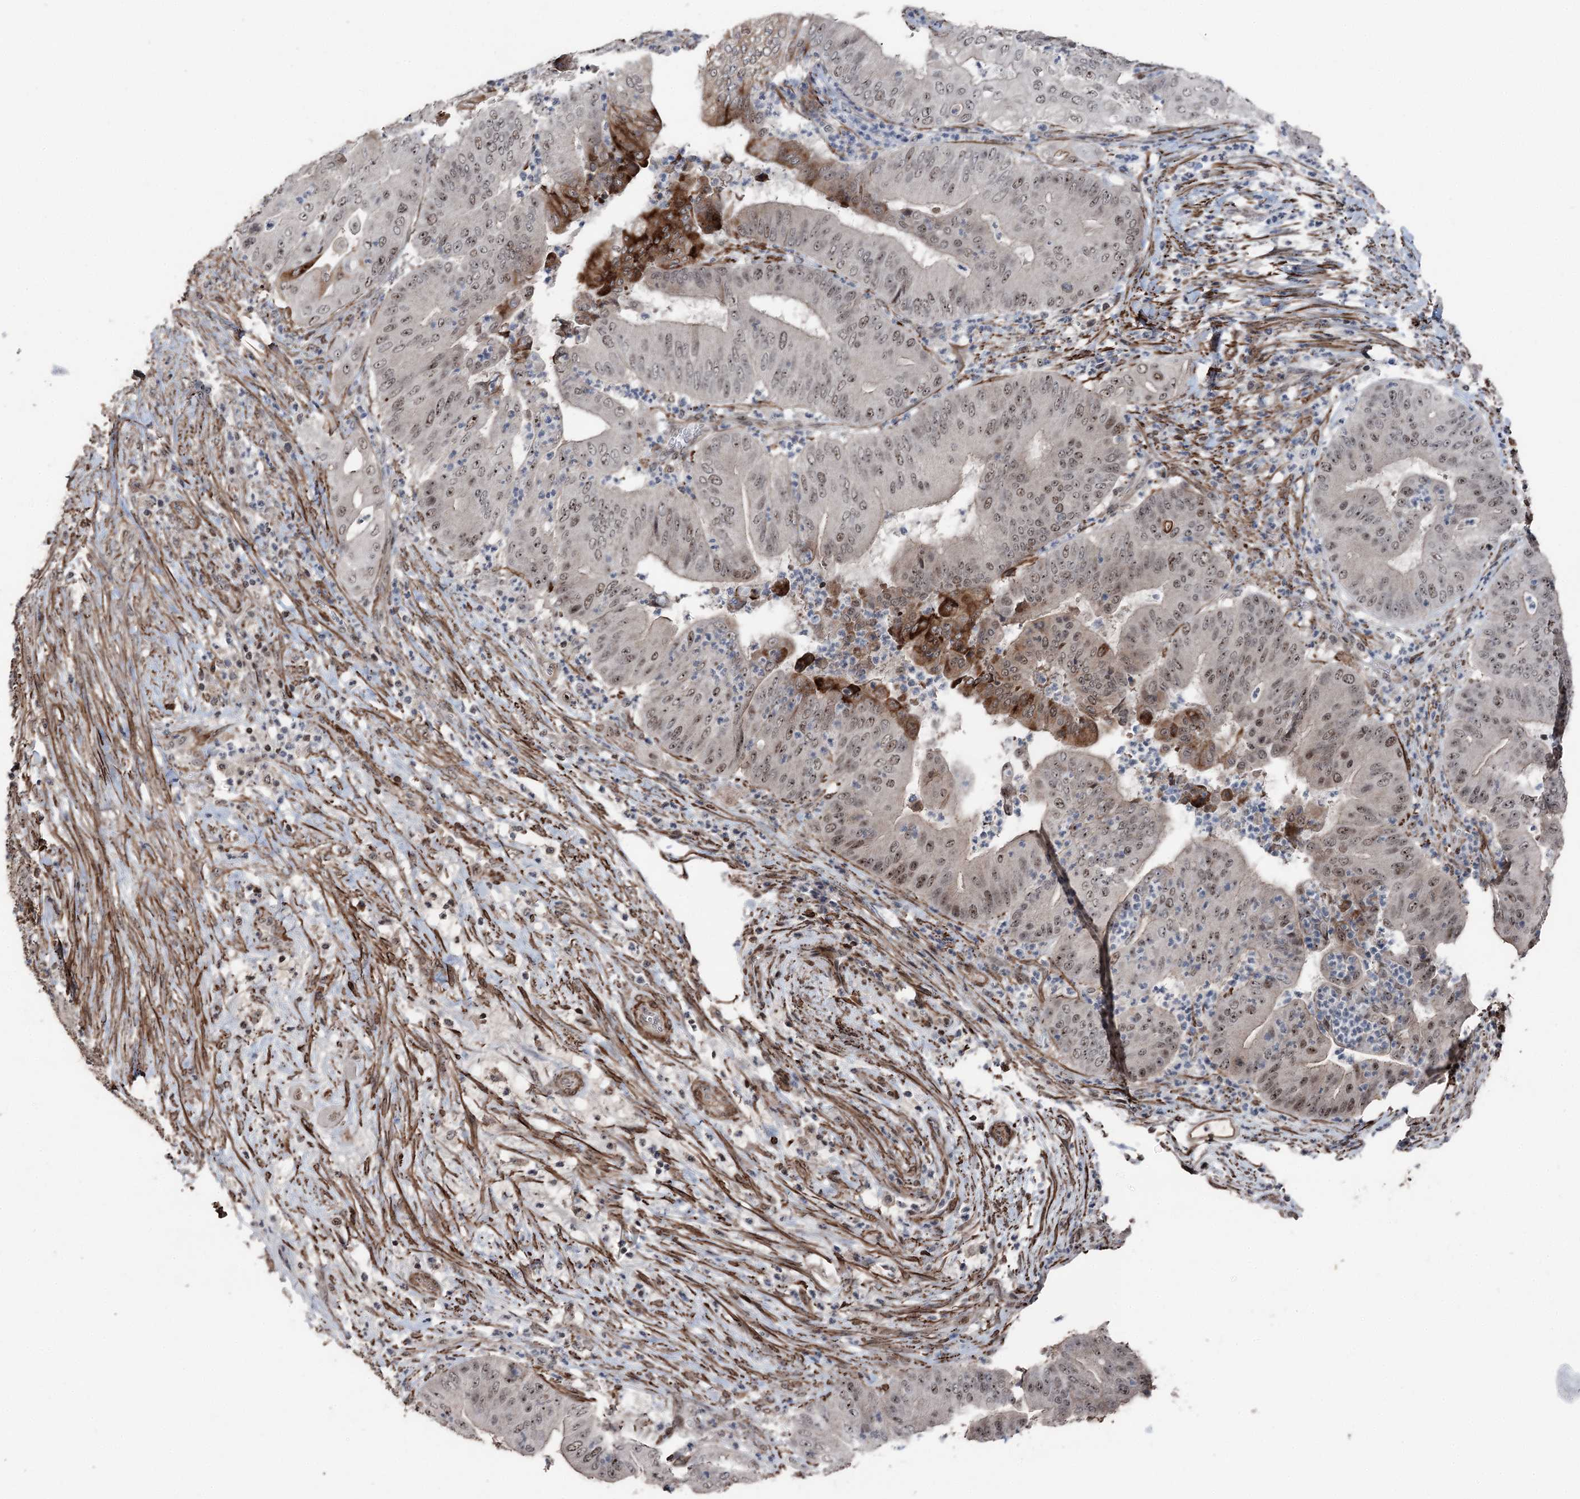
{"staining": {"intensity": "strong", "quantity": "<25%", "location": "cytoplasmic/membranous,nuclear"}, "tissue": "pancreatic cancer", "cell_type": "Tumor cells", "image_type": "cancer", "snomed": [{"axis": "morphology", "description": "Adenocarcinoma, NOS"}, {"axis": "topography", "description": "Pancreas"}], "caption": "IHC micrograph of neoplastic tissue: human adenocarcinoma (pancreatic) stained using immunohistochemistry displays medium levels of strong protein expression localized specifically in the cytoplasmic/membranous and nuclear of tumor cells, appearing as a cytoplasmic/membranous and nuclear brown color.", "gene": "CCDC82", "patient": {"sex": "female", "age": 77}}